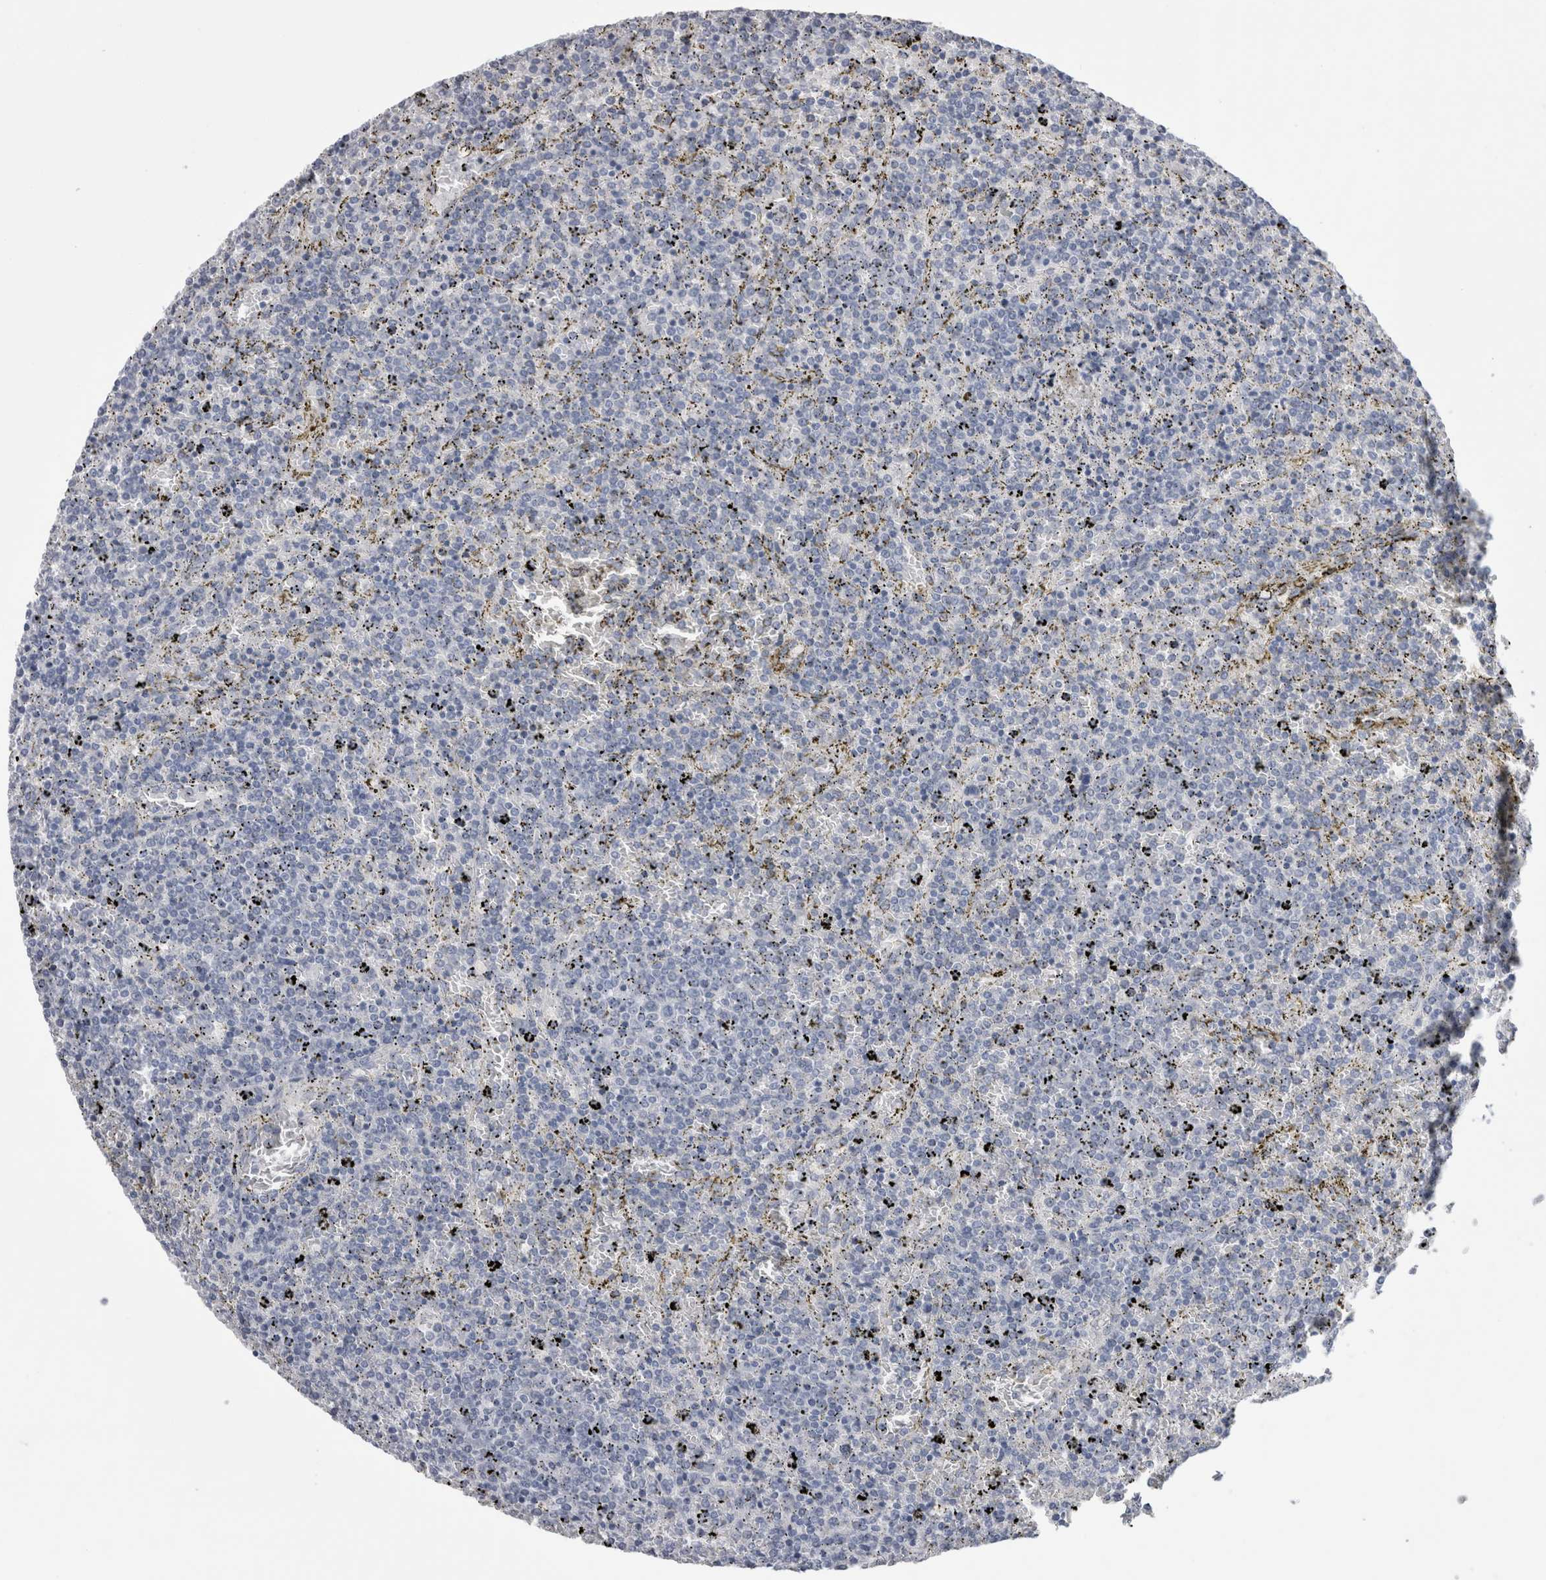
{"staining": {"intensity": "negative", "quantity": "none", "location": "none"}, "tissue": "lymphoma", "cell_type": "Tumor cells", "image_type": "cancer", "snomed": [{"axis": "morphology", "description": "Malignant lymphoma, non-Hodgkin's type, Low grade"}, {"axis": "topography", "description": "Spleen"}], "caption": "Immunohistochemistry (IHC) image of neoplastic tissue: human lymphoma stained with DAB demonstrates no significant protein expression in tumor cells.", "gene": "CA8", "patient": {"sex": "female", "age": 77}}